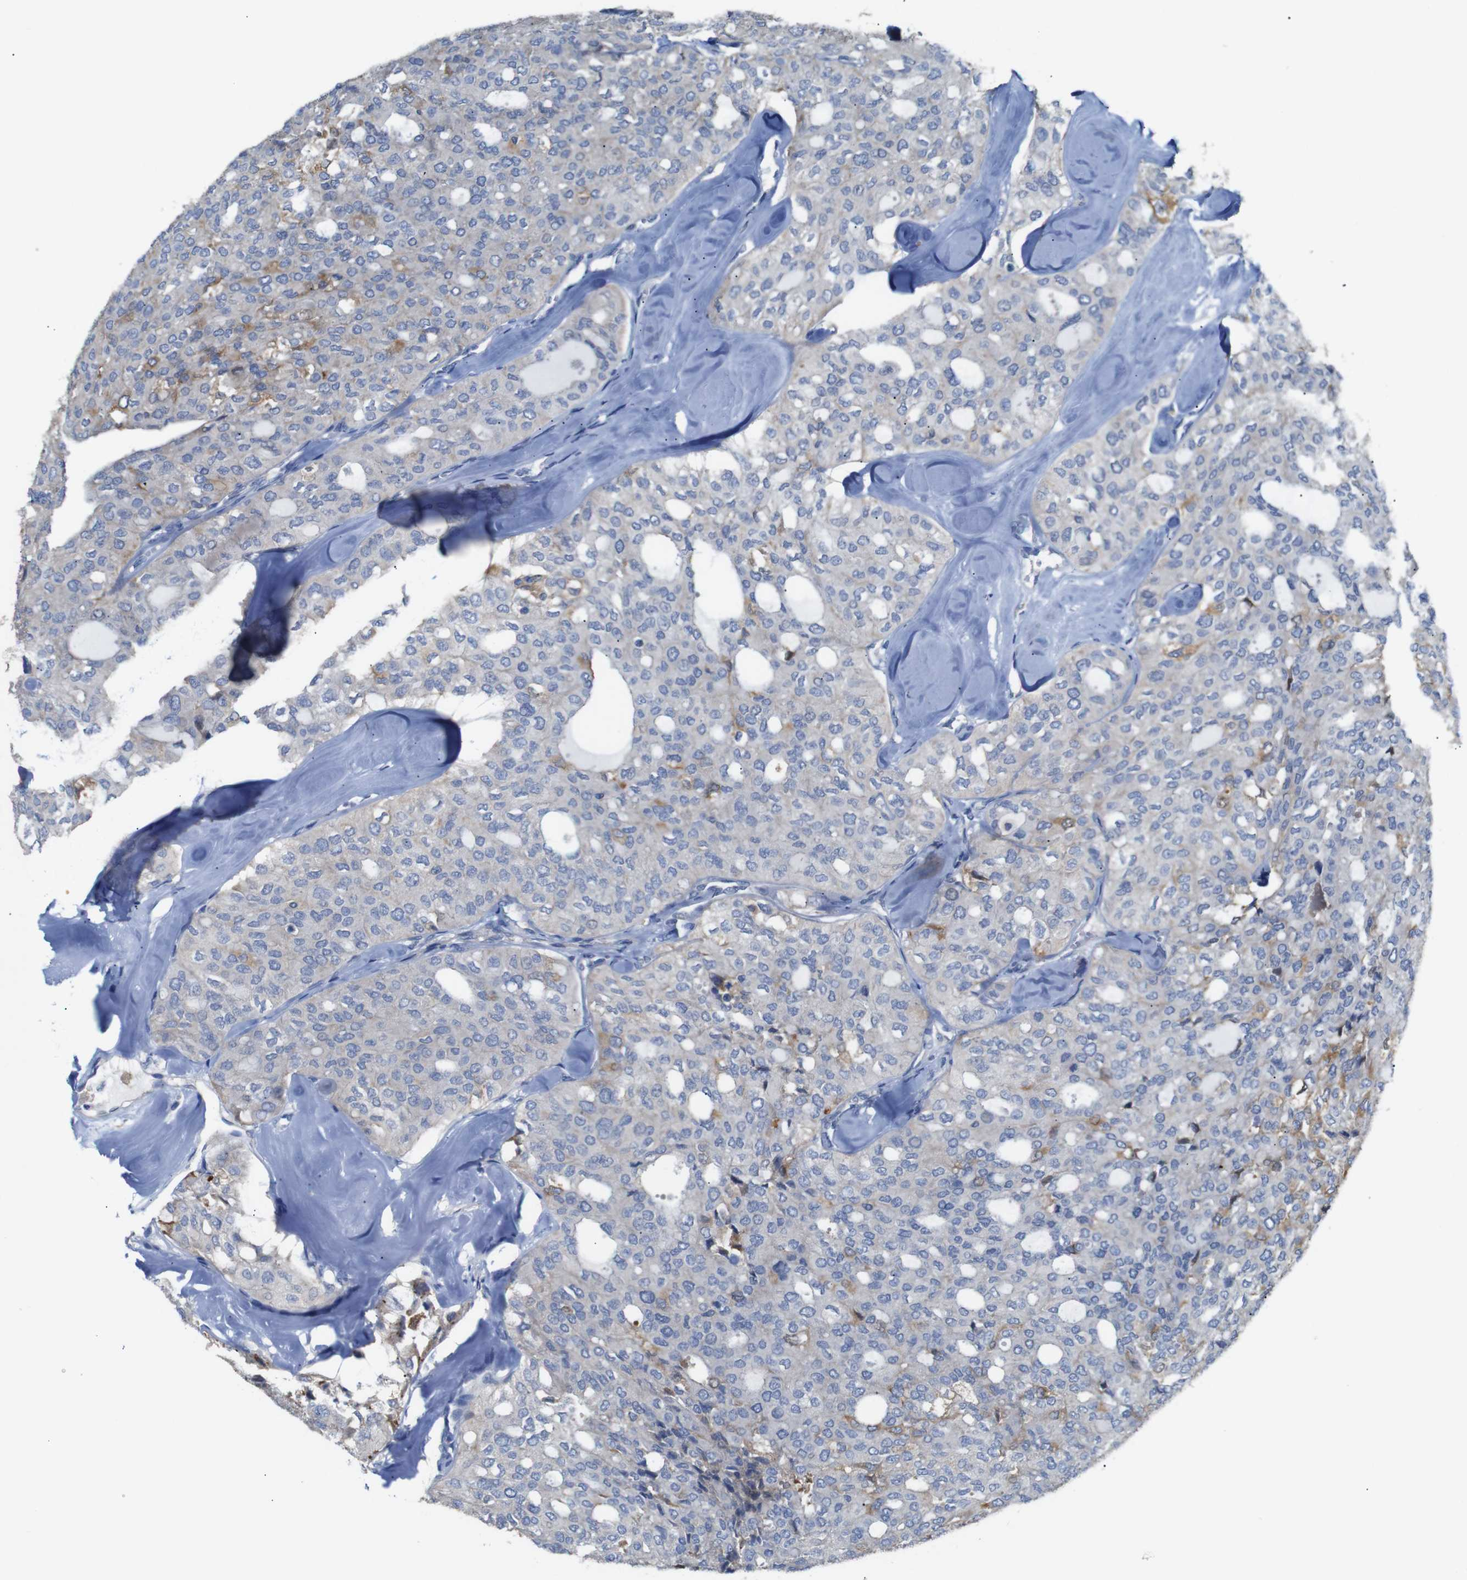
{"staining": {"intensity": "moderate", "quantity": "<25%", "location": "cytoplasmic/membranous"}, "tissue": "thyroid cancer", "cell_type": "Tumor cells", "image_type": "cancer", "snomed": [{"axis": "morphology", "description": "Follicular adenoma carcinoma, NOS"}, {"axis": "topography", "description": "Thyroid gland"}], "caption": "Protein expression analysis of human thyroid cancer reveals moderate cytoplasmic/membranous staining in approximately <25% of tumor cells. (Brightfield microscopy of DAB IHC at high magnification).", "gene": "ALOX15", "patient": {"sex": "male", "age": 75}}